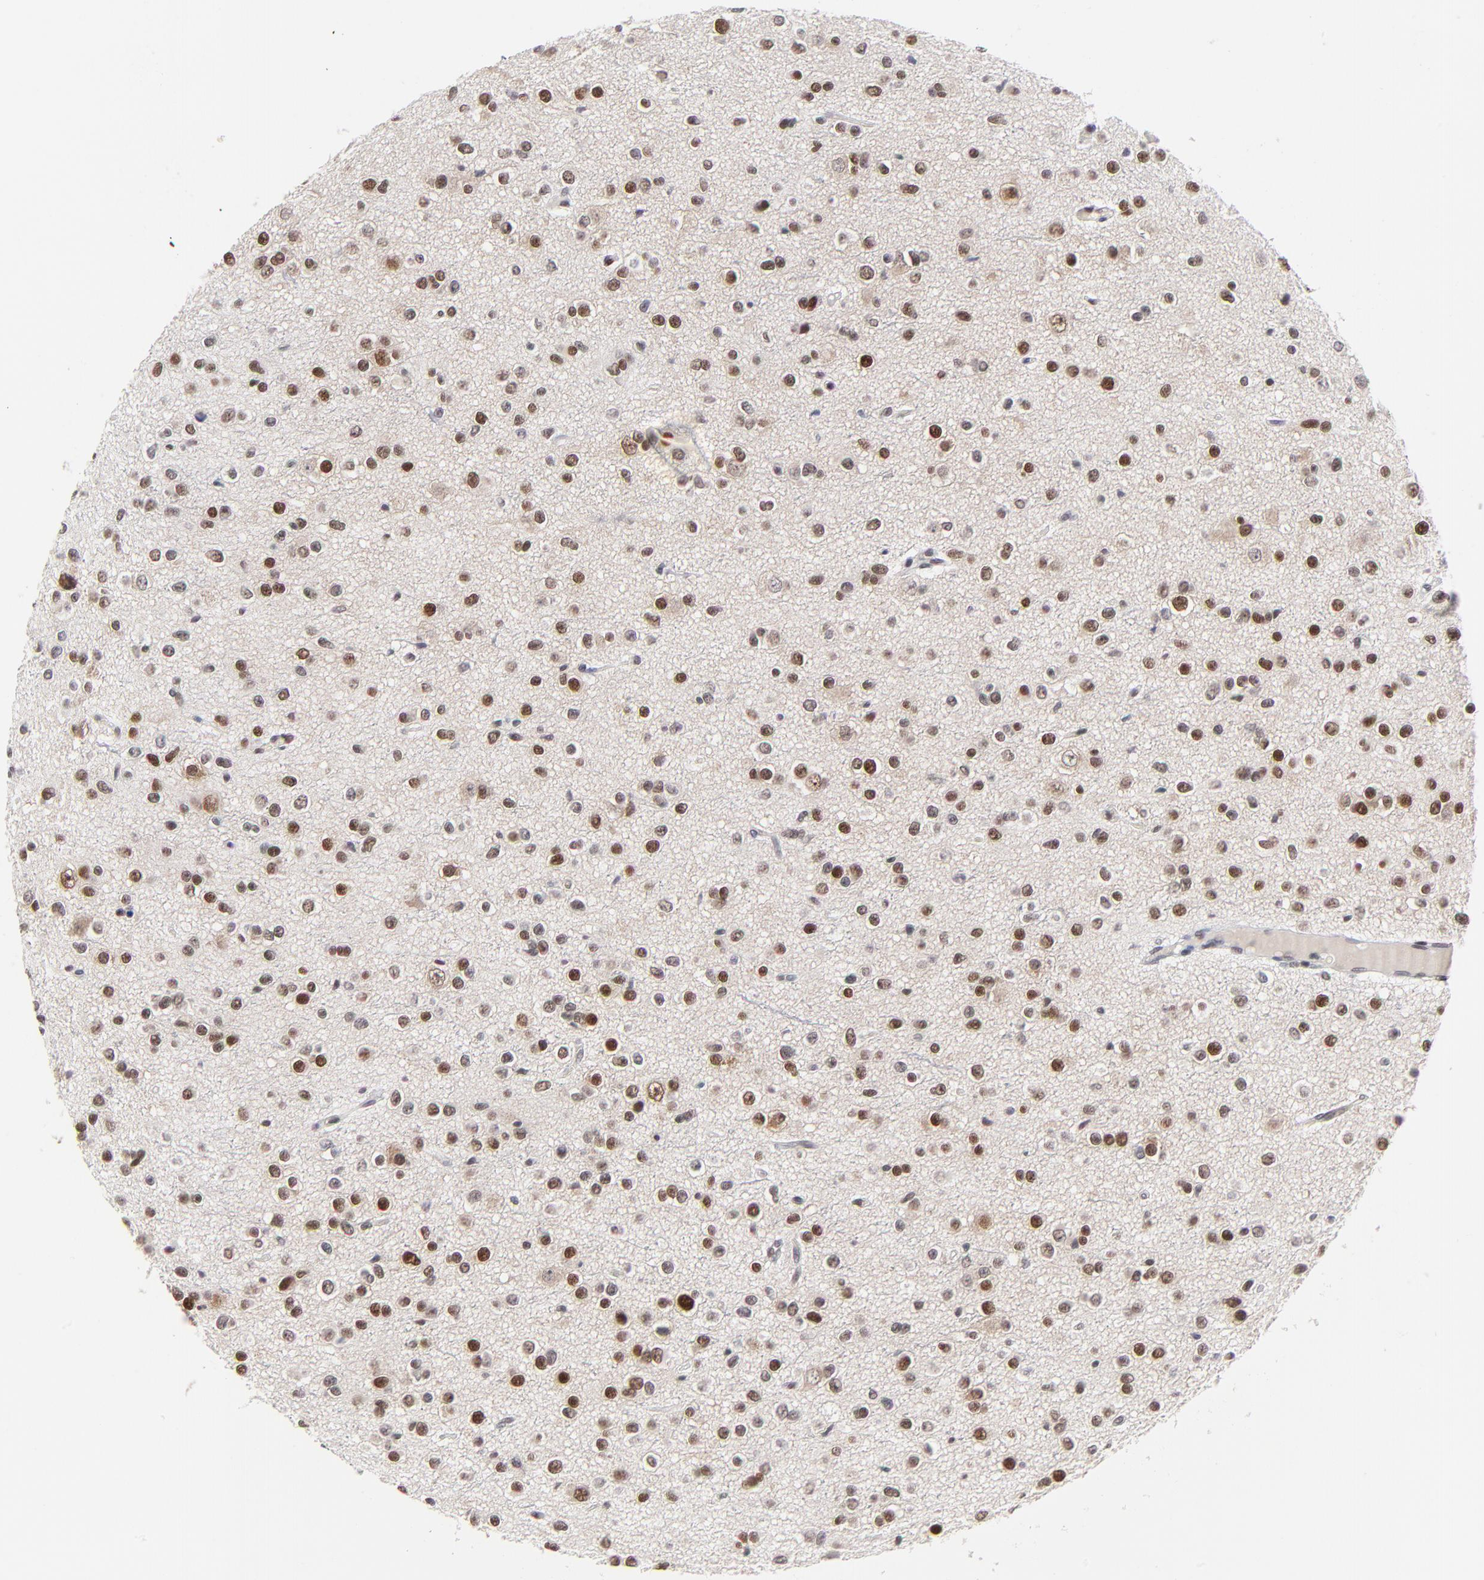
{"staining": {"intensity": "moderate", "quantity": ">75%", "location": "nuclear"}, "tissue": "glioma", "cell_type": "Tumor cells", "image_type": "cancer", "snomed": [{"axis": "morphology", "description": "Glioma, malignant, Low grade"}, {"axis": "topography", "description": "Brain"}], "caption": "Immunohistochemical staining of glioma exhibits medium levels of moderate nuclear expression in approximately >75% of tumor cells.", "gene": "OGFOD1", "patient": {"sex": "male", "age": 42}}